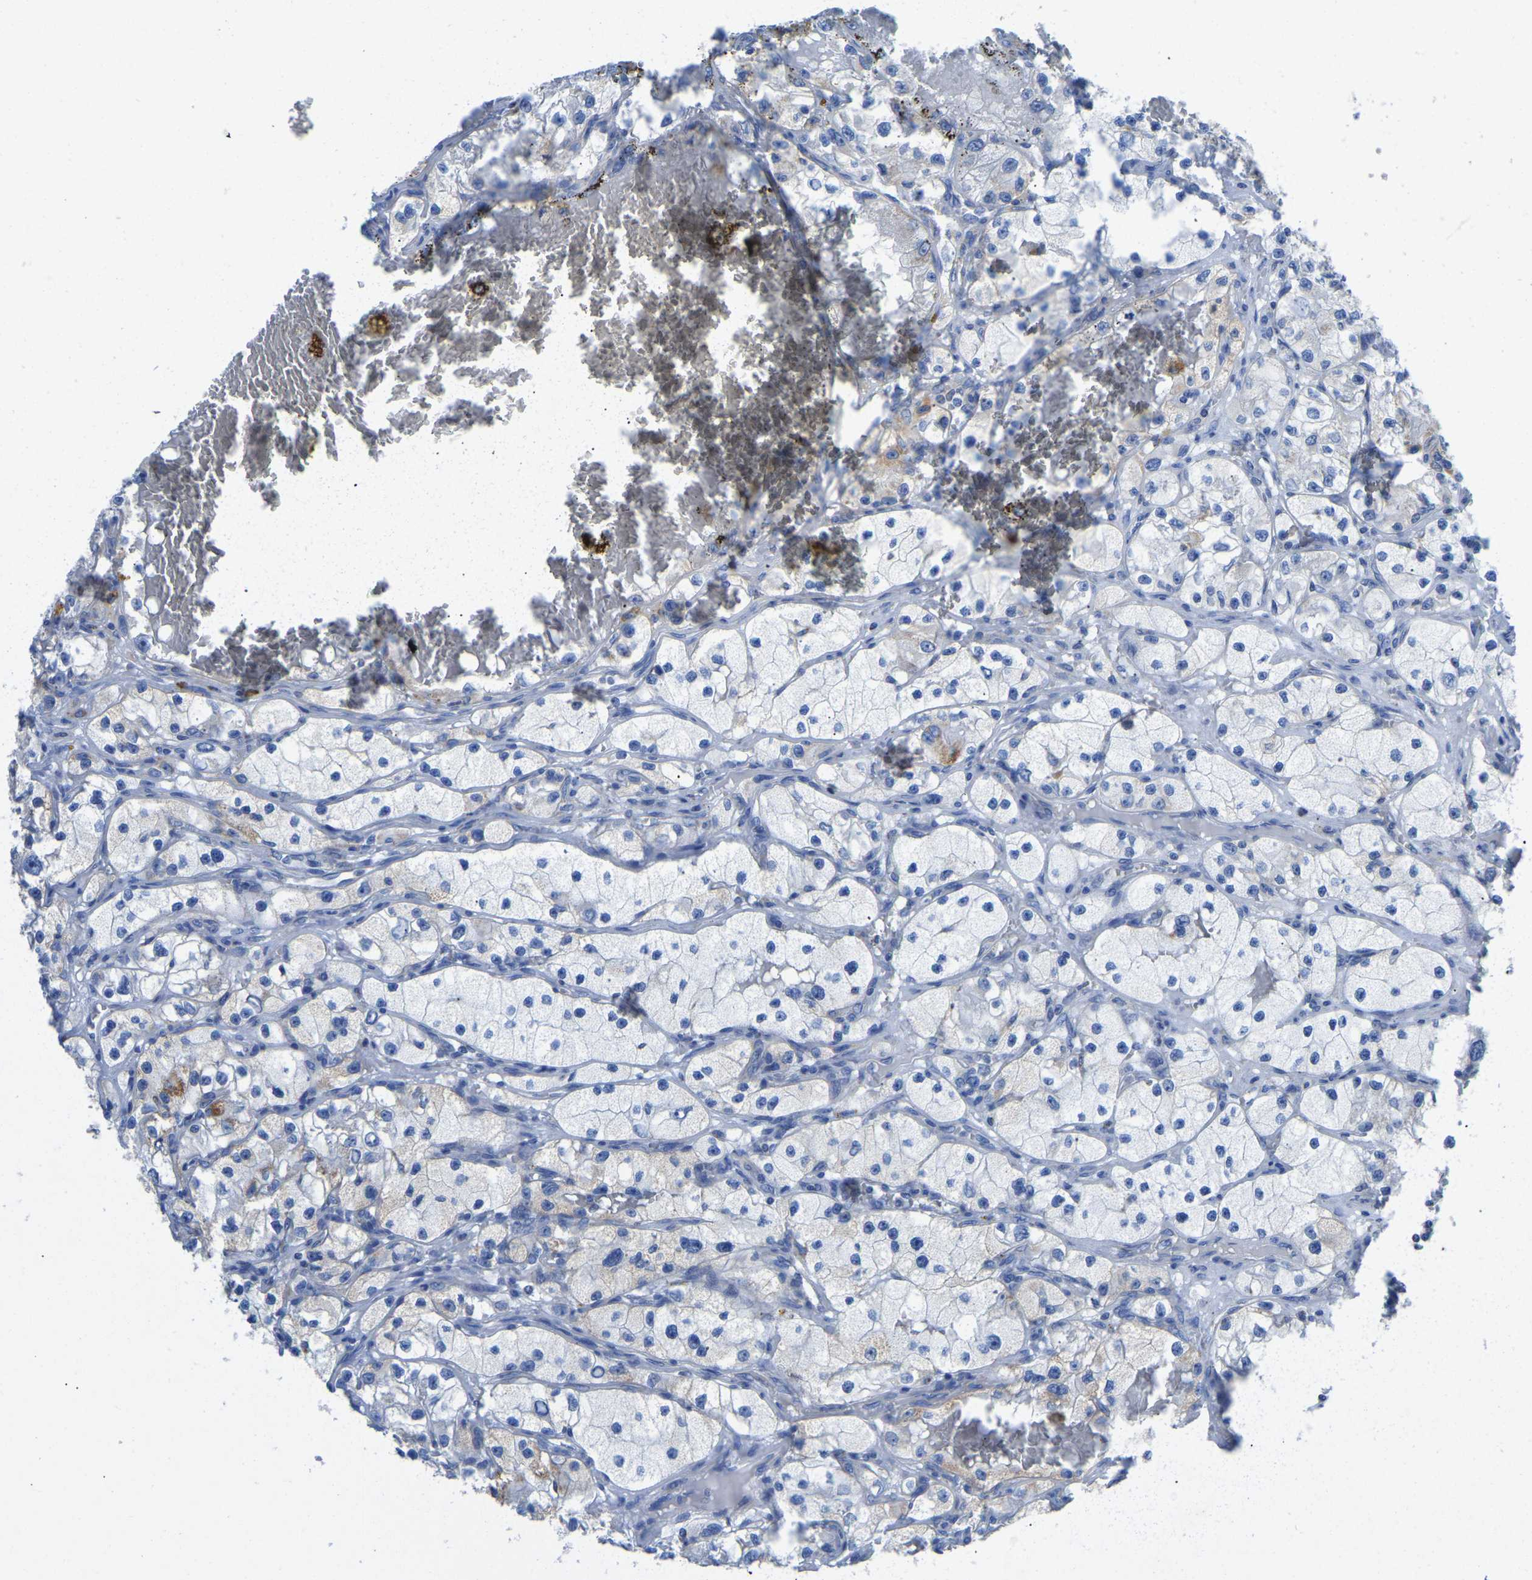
{"staining": {"intensity": "moderate", "quantity": "<25%", "location": "cytoplasmic/membranous"}, "tissue": "renal cancer", "cell_type": "Tumor cells", "image_type": "cancer", "snomed": [{"axis": "morphology", "description": "Adenocarcinoma, NOS"}, {"axis": "topography", "description": "Kidney"}], "caption": "Brown immunohistochemical staining in human adenocarcinoma (renal) shows moderate cytoplasmic/membranous expression in approximately <25% of tumor cells.", "gene": "ETFA", "patient": {"sex": "female", "age": 57}}